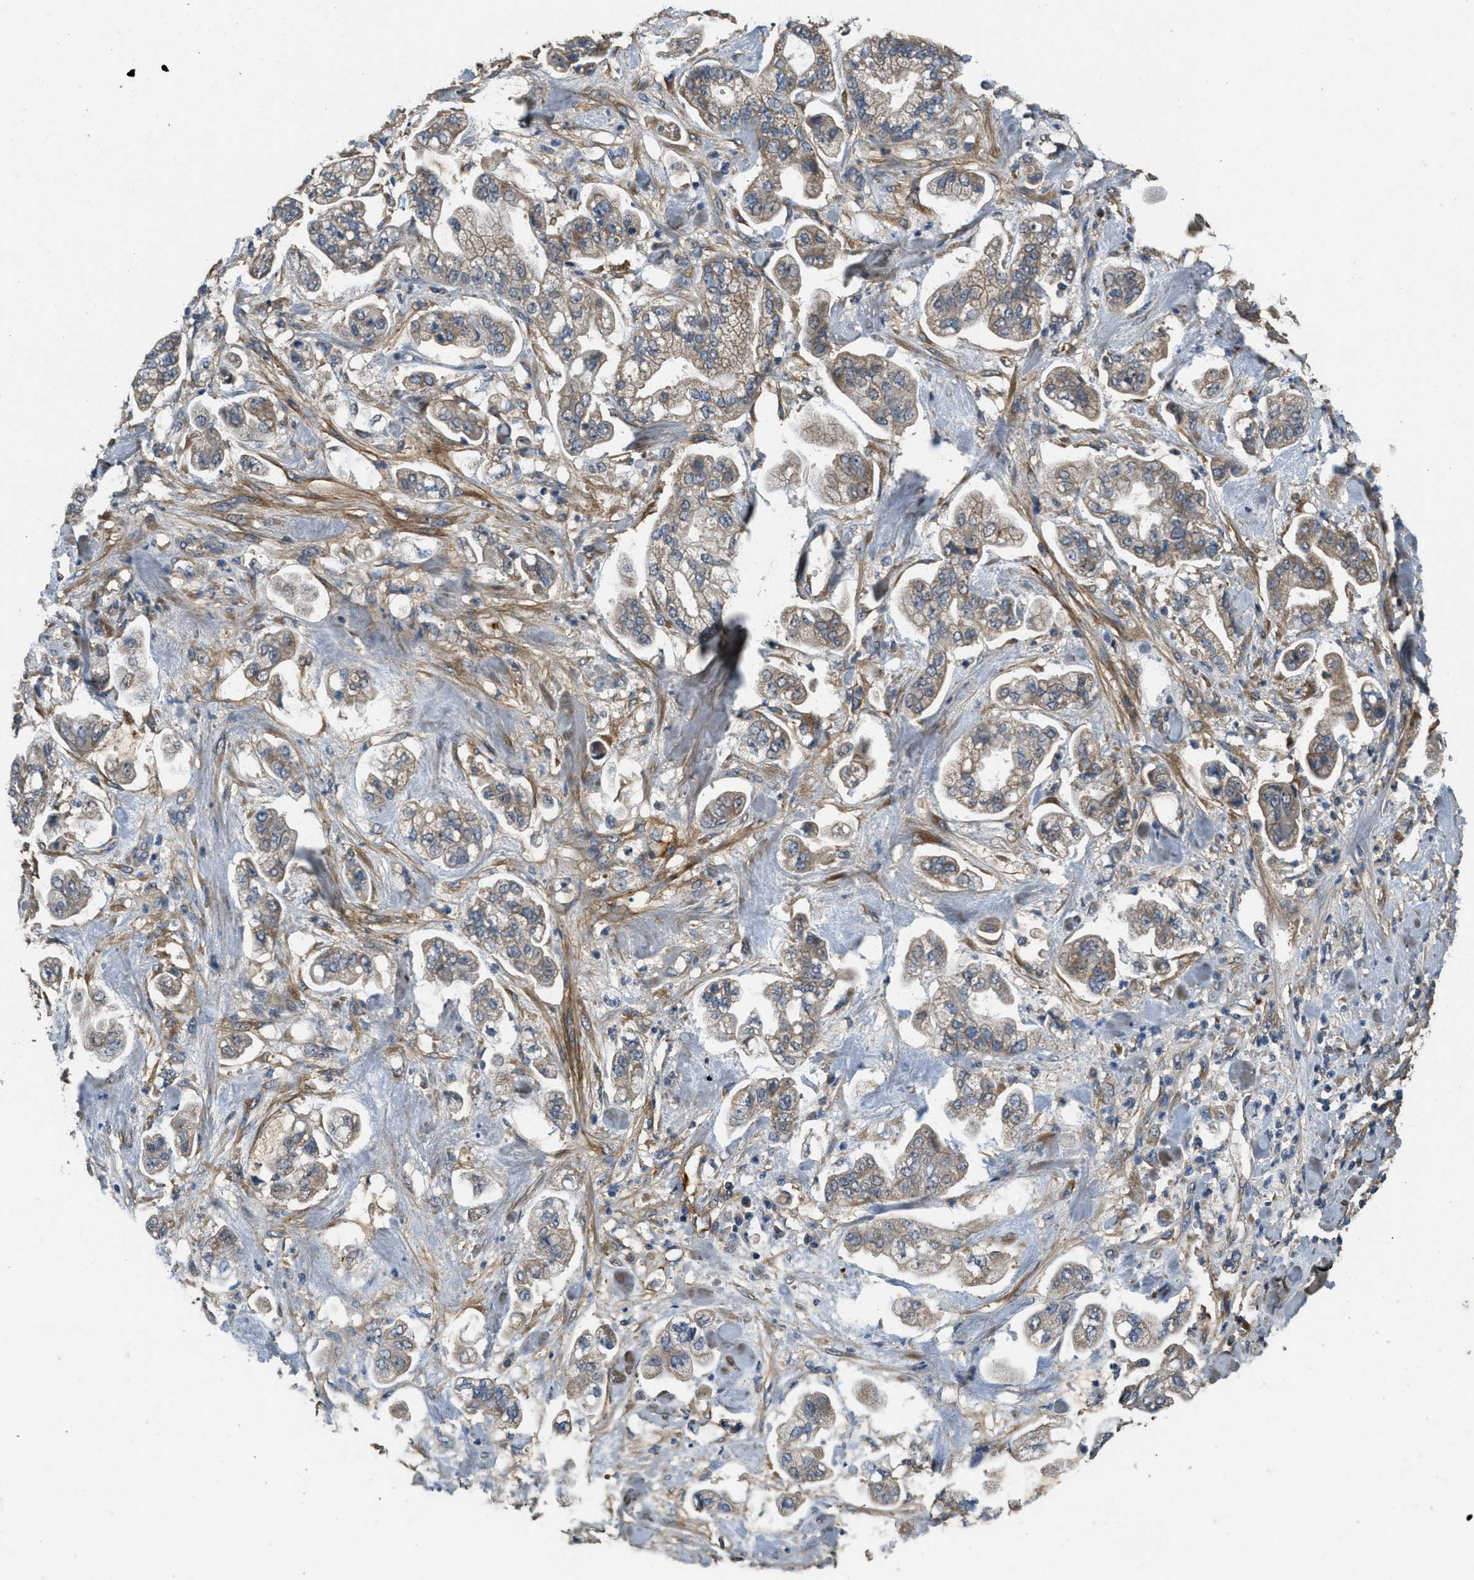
{"staining": {"intensity": "moderate", "quantity": ">75%", "location": "cytoplasmic/membranous"}, "tissue": "stomach cancer", "cell_type": "Tumor cells", "image_type": "cancer", "snomed": [{"axis": "morphology", "description": "Adenocarcinoma, NOS"}, {"axis": "topography", "description": "Stomach"}], "caption": "IHC of stomach cancer (adenocarcinoma) demonstrates medium levels of moderate cytoplasmic/membranous positivity in about >75% of tumor cells. The protein is shown in brown color, while the nuclei are stained blue.", "gene": "THBS2", "patient": {"sex": "male", "age": 62}}